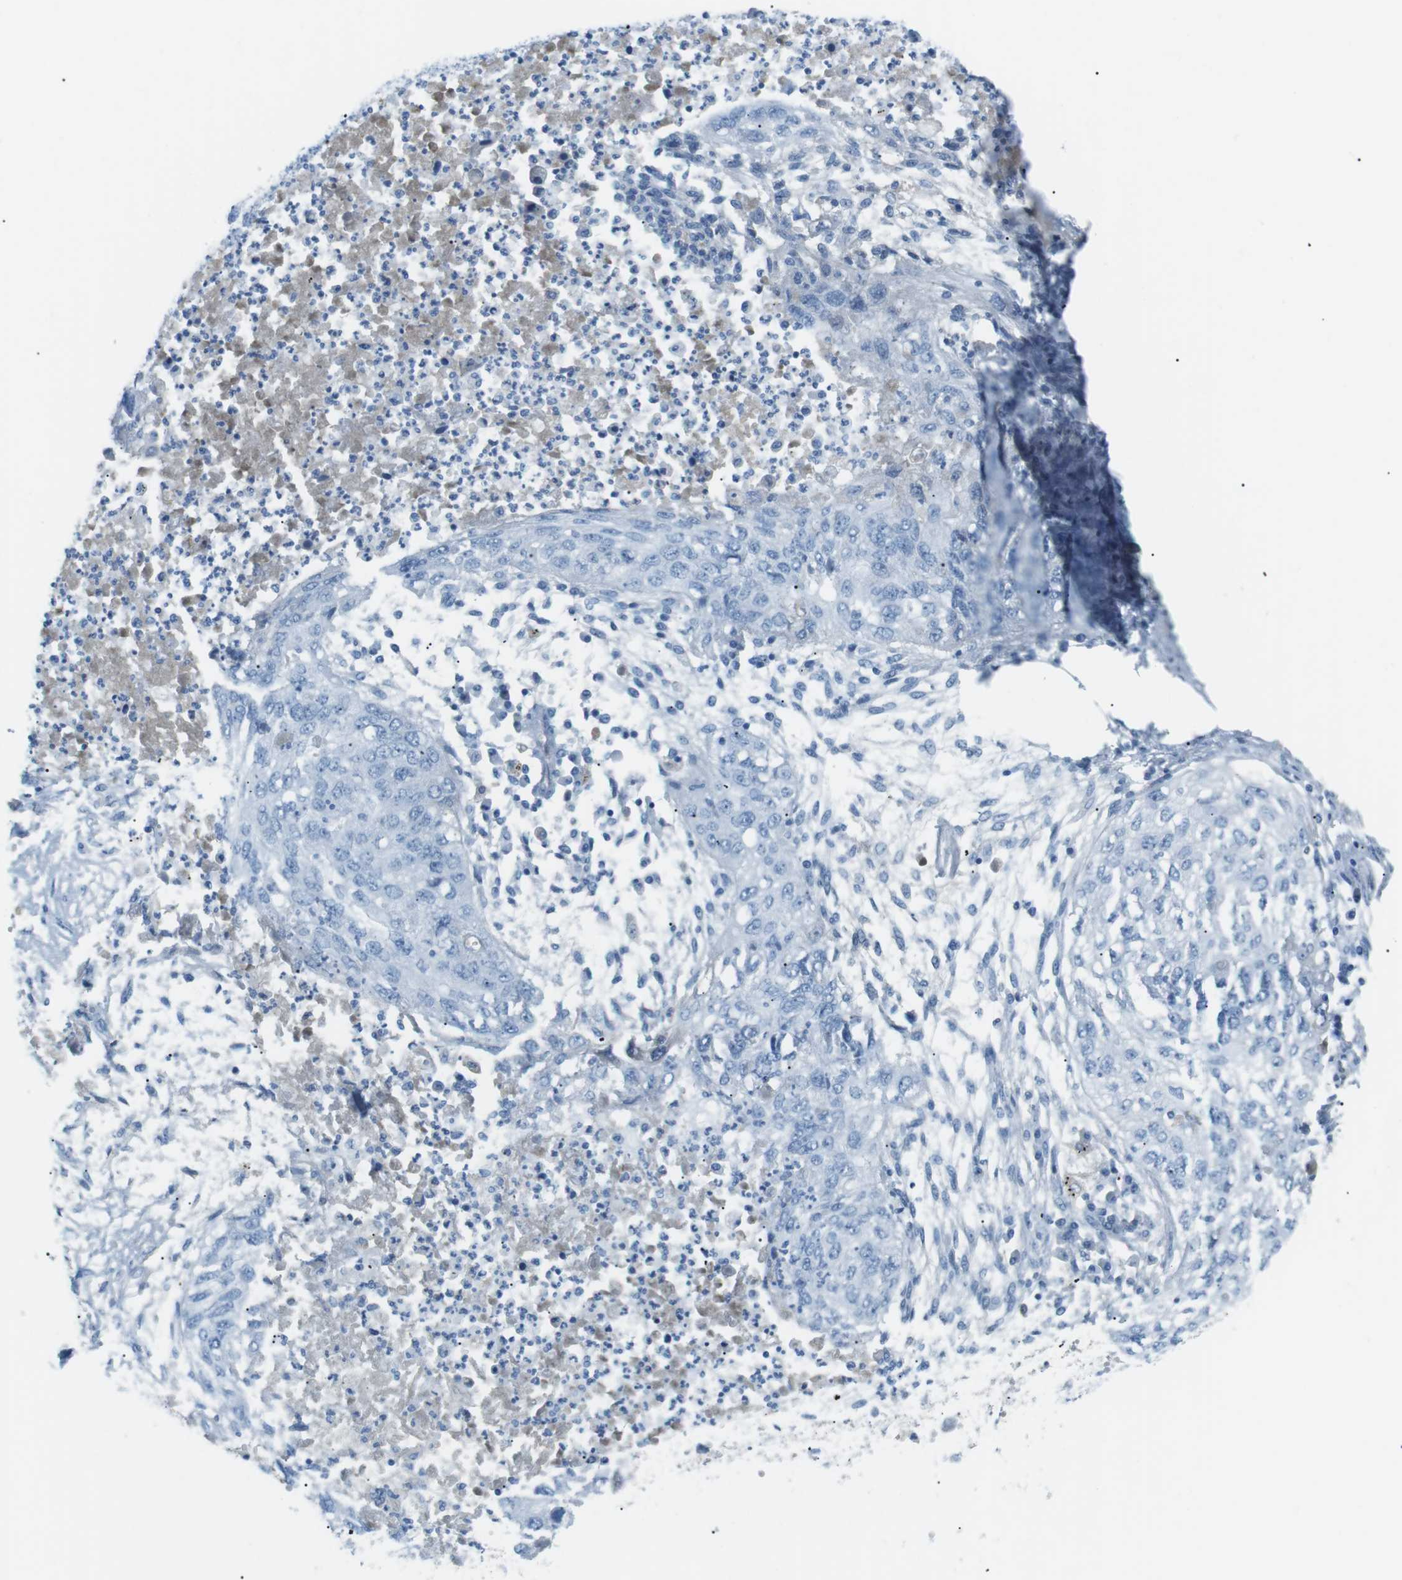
{"staining": {"intensity": "negative", "quantity": "none", "location": "none"}, "tissue": "lung cancer", "cell_type": "Tumor cells", "image_type": "cancer", "snomed": [{"axis": "morphology", "description": "Squamous cell carcinoma, NOS"}, {"axis": "topography", "description": "Lung"}], "caption": "There is no significant staining in tumor cells of lung squamous cell carcinoma. Brightfield microscopy of IHC stained with DAB (3,3'-diaminobenzidine) (brown) and hematoxylin (blue), captured at high magnification.", "gene": "AZGP1", "patient": {"sex": "female", "age": 63}}